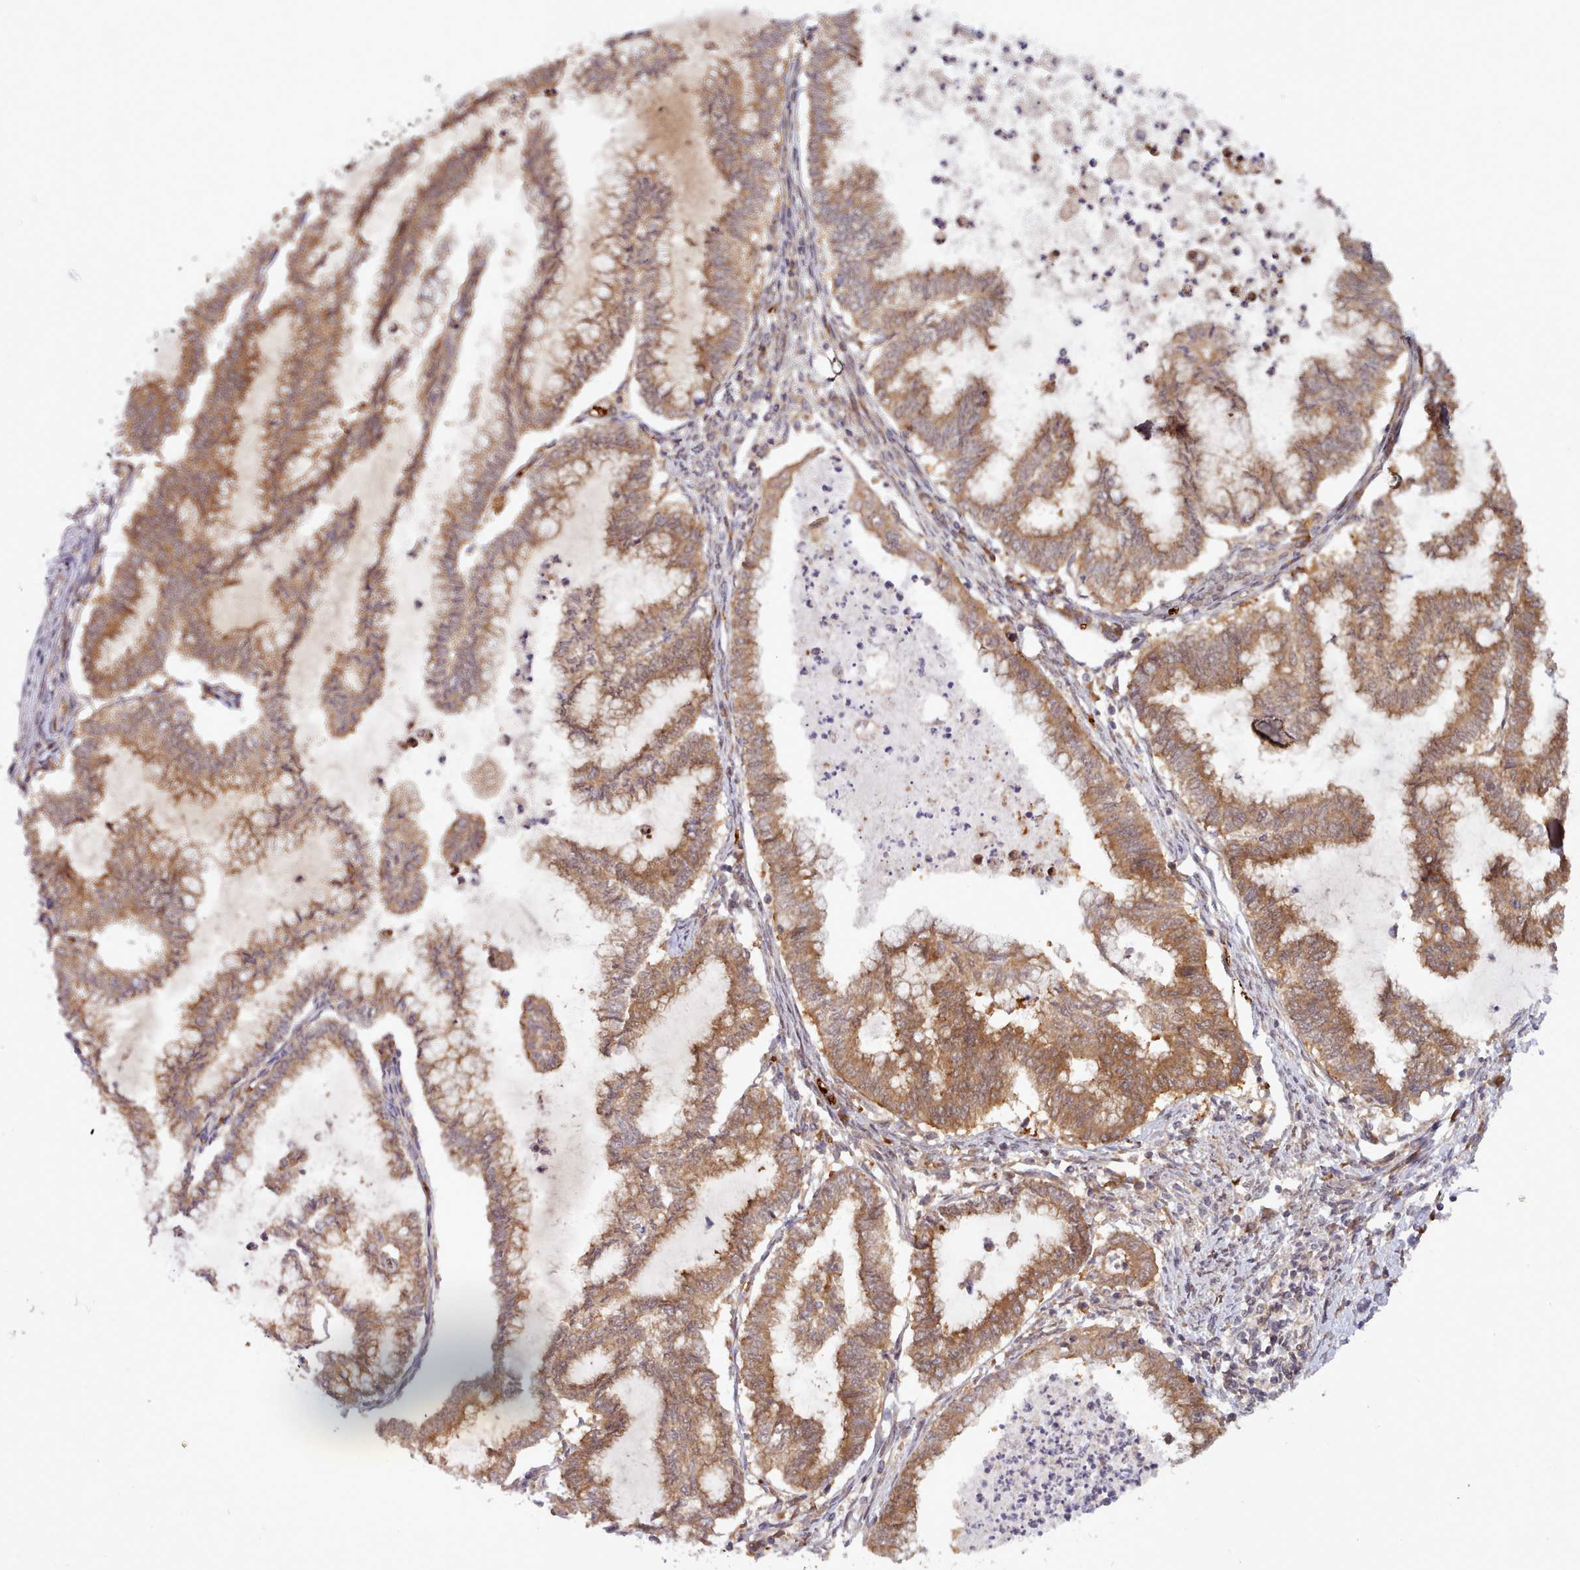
{"staining": {"intensity": "moderate", "quantity": ">75%", "location": "cytoplasmic/membranous"}, "tissue": "endometrial cancer", "cell_type": "Tumor cells", "image_type": "cancer", "snomed": [{"axis": "morphology", "description": "Adenocarcinoma, NOS"}, {"axis": "topography", "description": "Endometrium"}], "caption": "A high-resolution image shows immunohistochemistry (IHC) staining of endometrial adenocarcinoma, which shows moderate cytoplasmic/membranous positivity in approximately >75% of tumor cells.", "gene": "UBE2G1", "patient": {"sex": "female", "age": 79}}